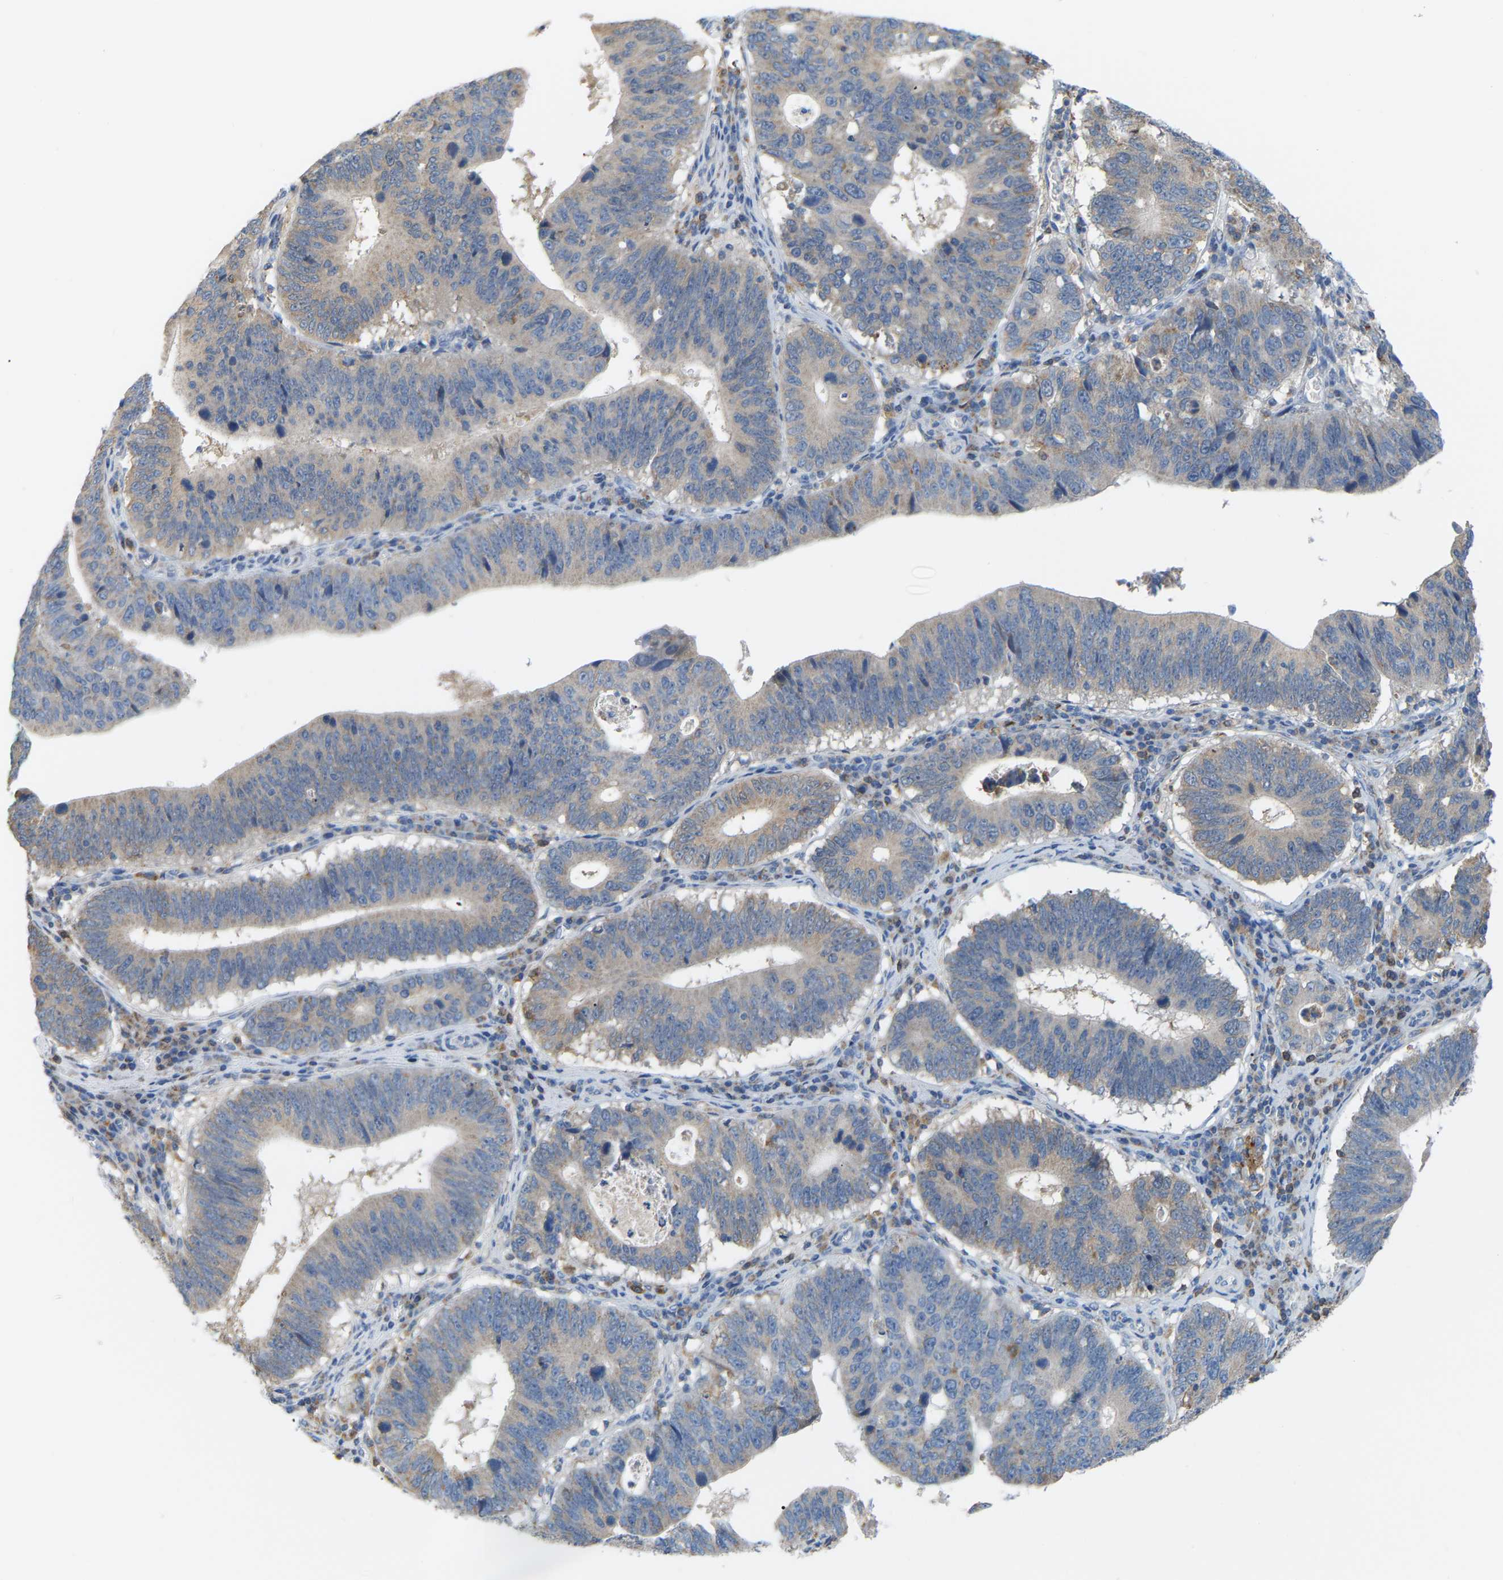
{"staining": {"intensity": "negative", "quantity": "none", "location": "none"}, "tissue": "stomach cancer", "cell_type": "Tumor cells", "image_type": "cancer", "snomed": [{"axis": "morphology", "description": "Adenocarcinoma, NOS"}, {"axis": "topography", "description": "Stomach"}], "caption": "Stomach cancer (adenocarcinoma) was stained to show a protein in brown. There is no significant staining in tumor cells.", "gene": "CROT", "patient": {"sex": "male", "age": 59}}